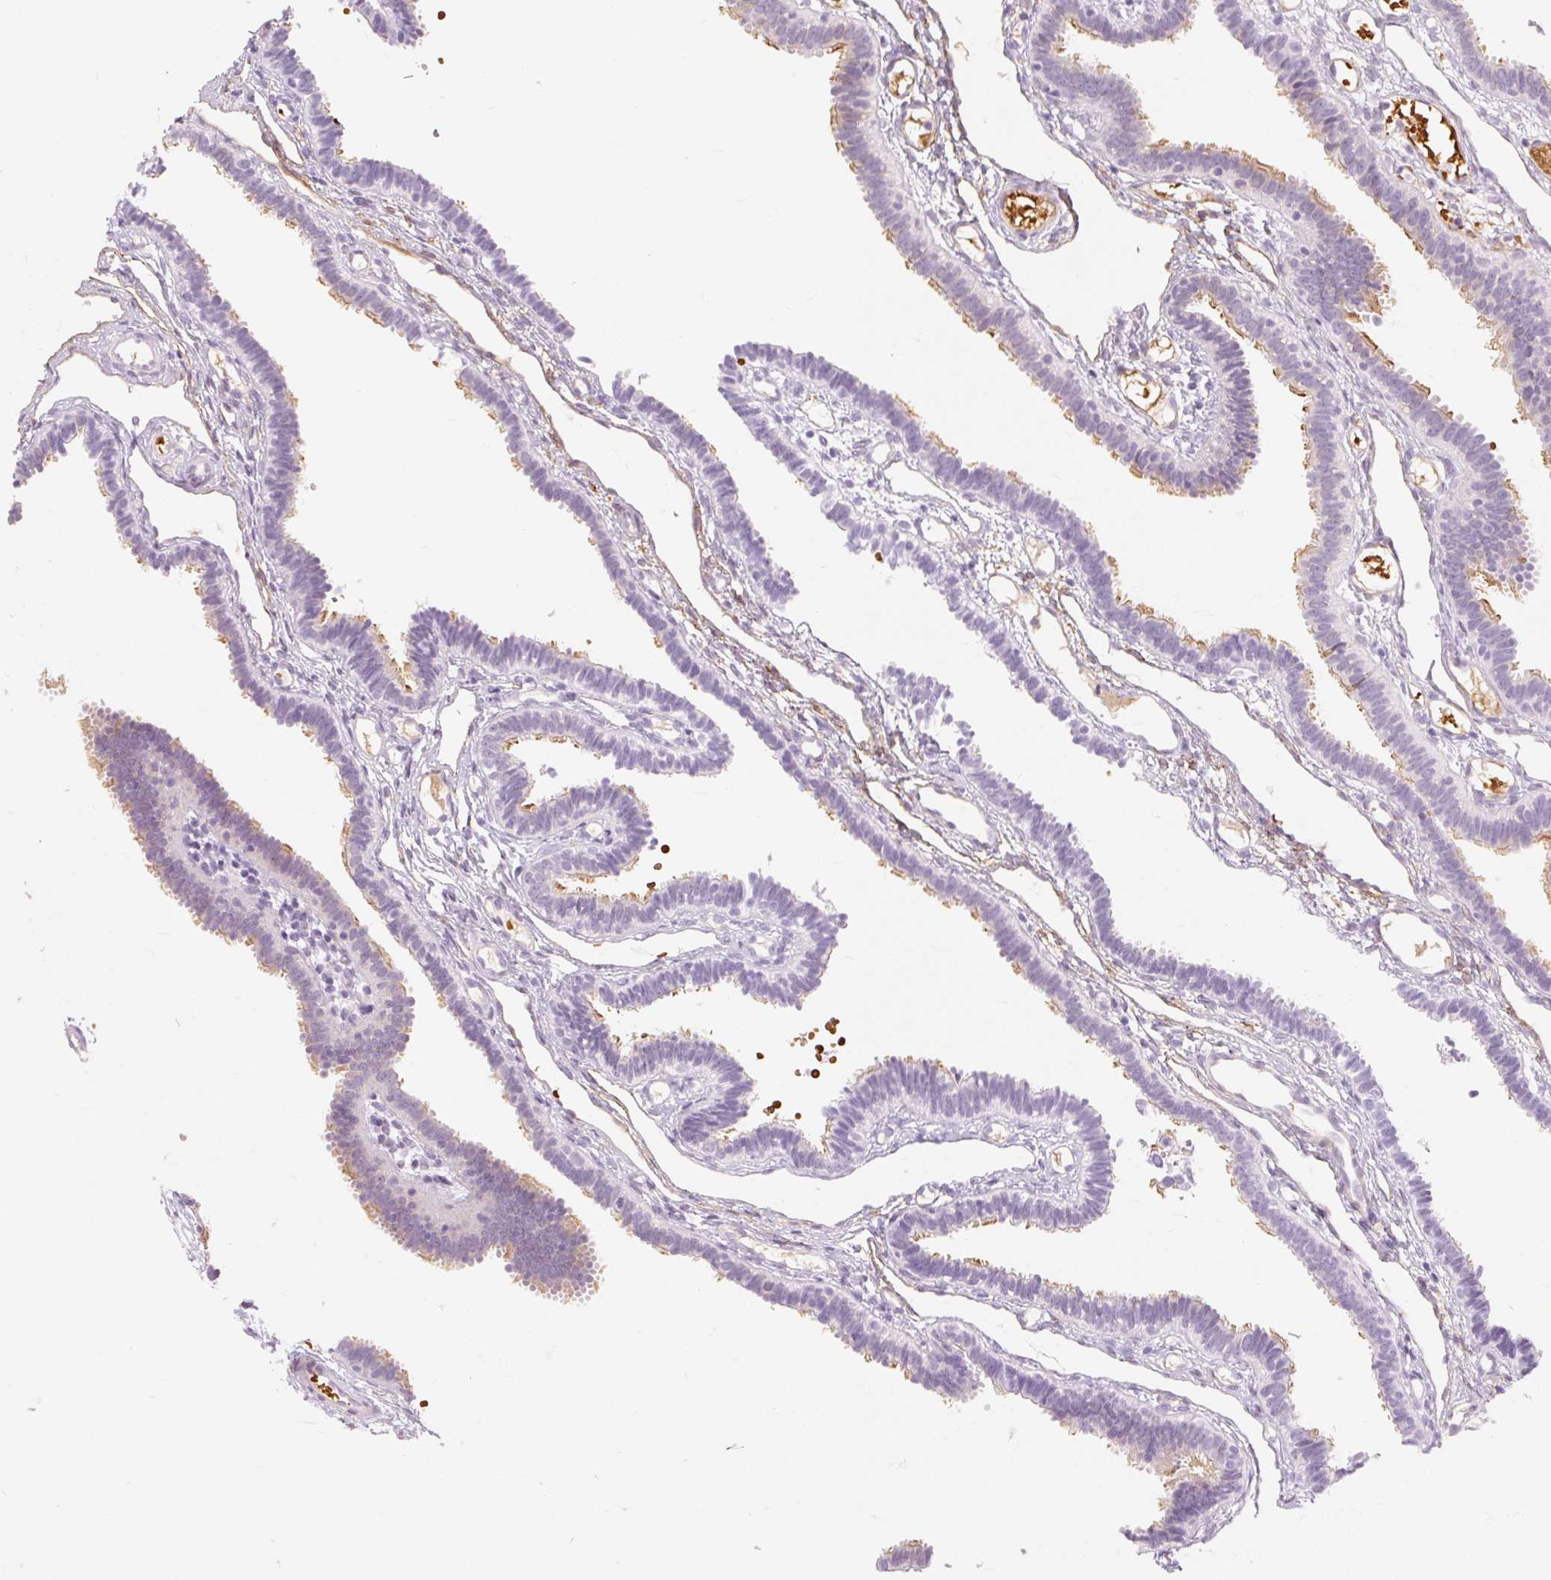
{"staining": {"intensity": "moderate", "quantity": "<25%", "location": "cytoplasmic/membranous"}, "tissue": "fallopian tube", "cell_type": "Glandular cells", "image_type": "normal", "snomed": [{"axis": "morphology", "description": "Normal tissue, NOS"}, {"axis": "topography", "description": "Fallopian tube"}], "caption": "A micrograph of fallopian tube stained for a protein shows moderate cytoplasmic/membranous brown staining in glandular cells.", "gene": "TAF1L", "patient": {"sex": "female", "age": 37}}